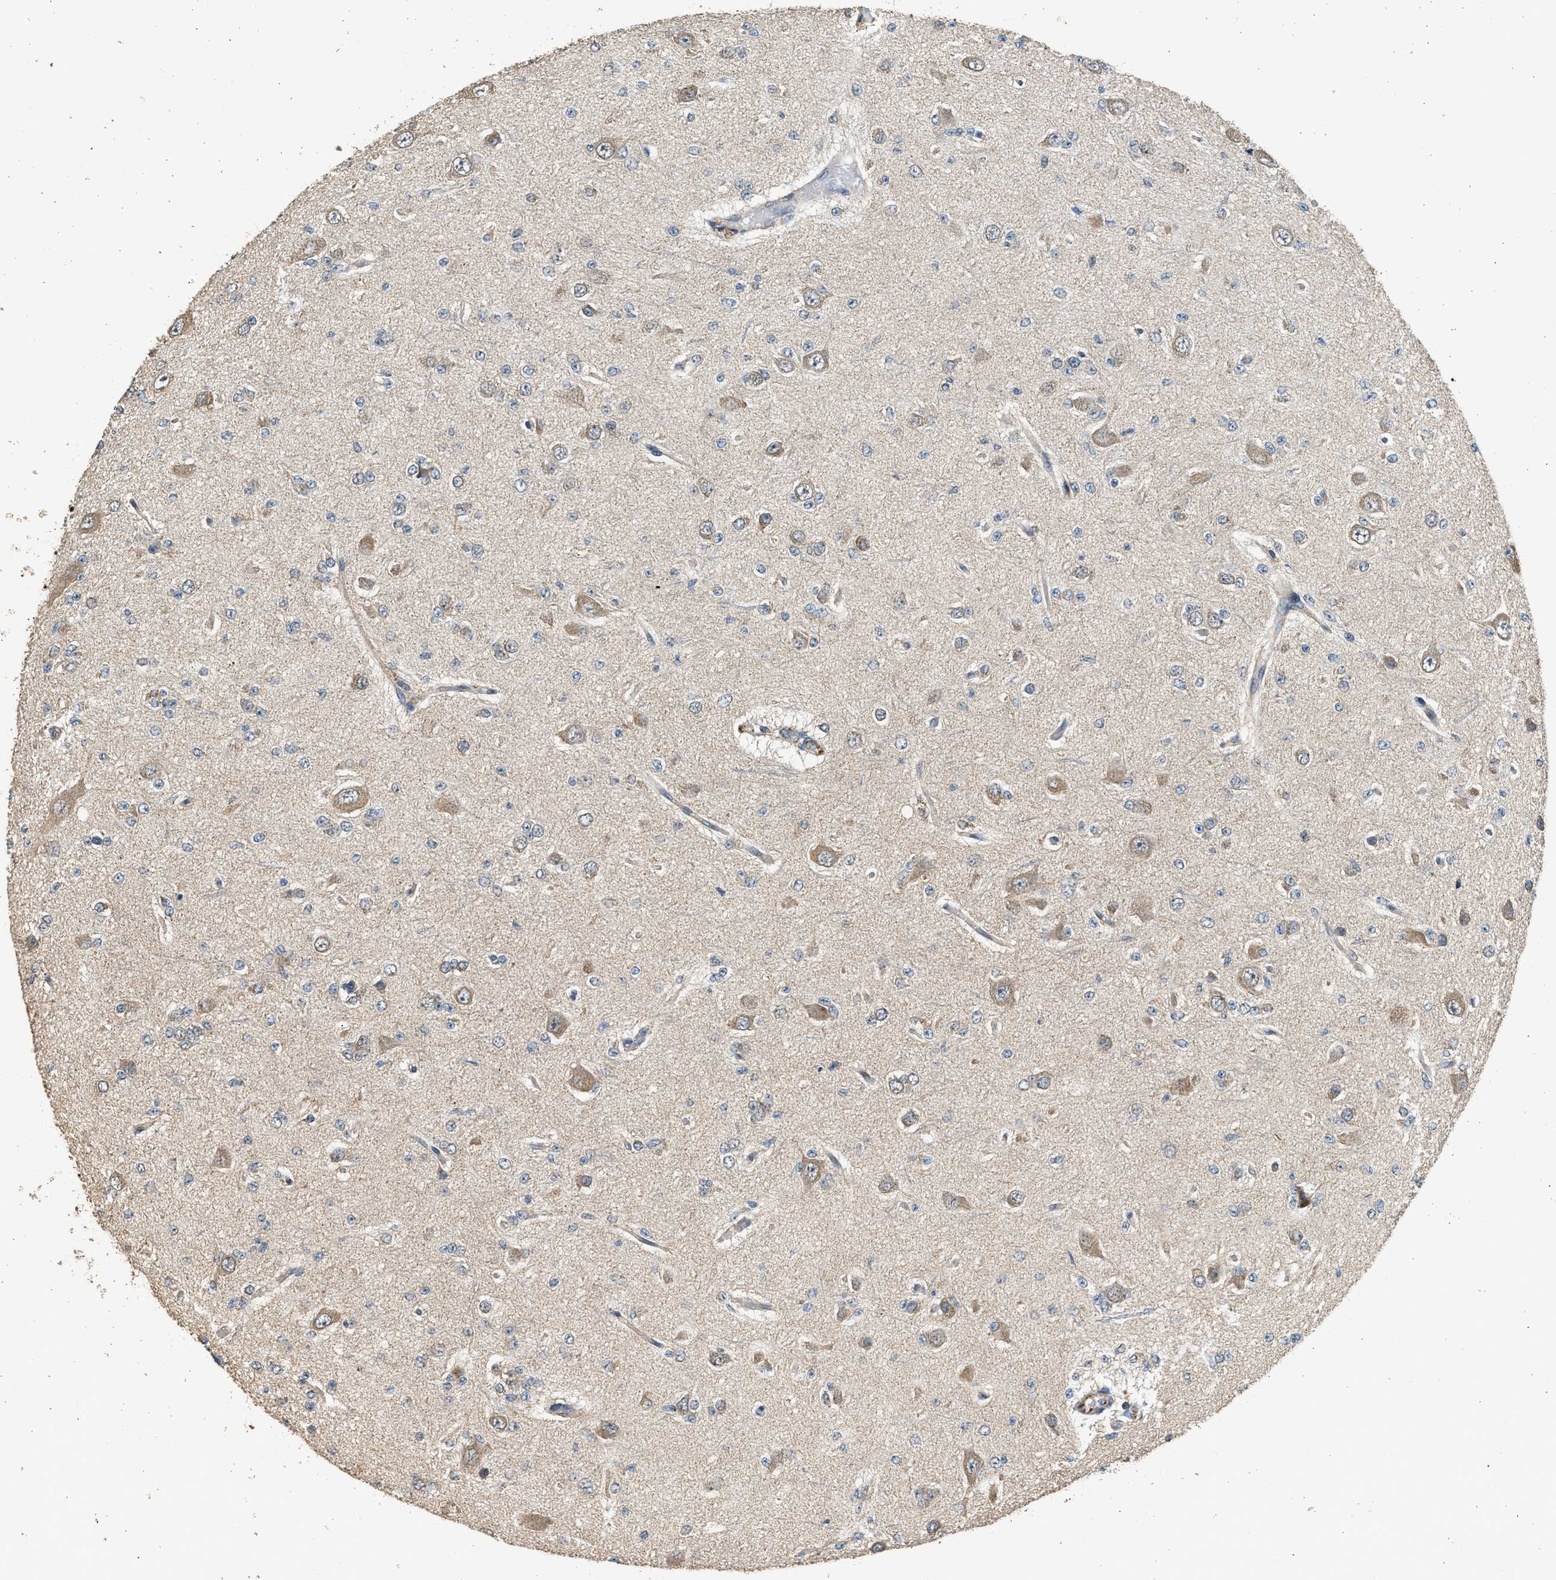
{"staining": {"intensity": "negative", "quantity": "none", "location": "none"}, "tissue": "glioma", "cell_type": "Tumor cells", "image_type": "cancer", "snomed": [{"axis": "morphology", "description": "Glioma, malignant, Low grade"}, {"axis": "topography", "description": "Brain"}], "caption": "A micrograph of human glioma is negative for staining in tumor cells.", "gene": "PCLO", "patient": {"sex": "male", "age": 38}}